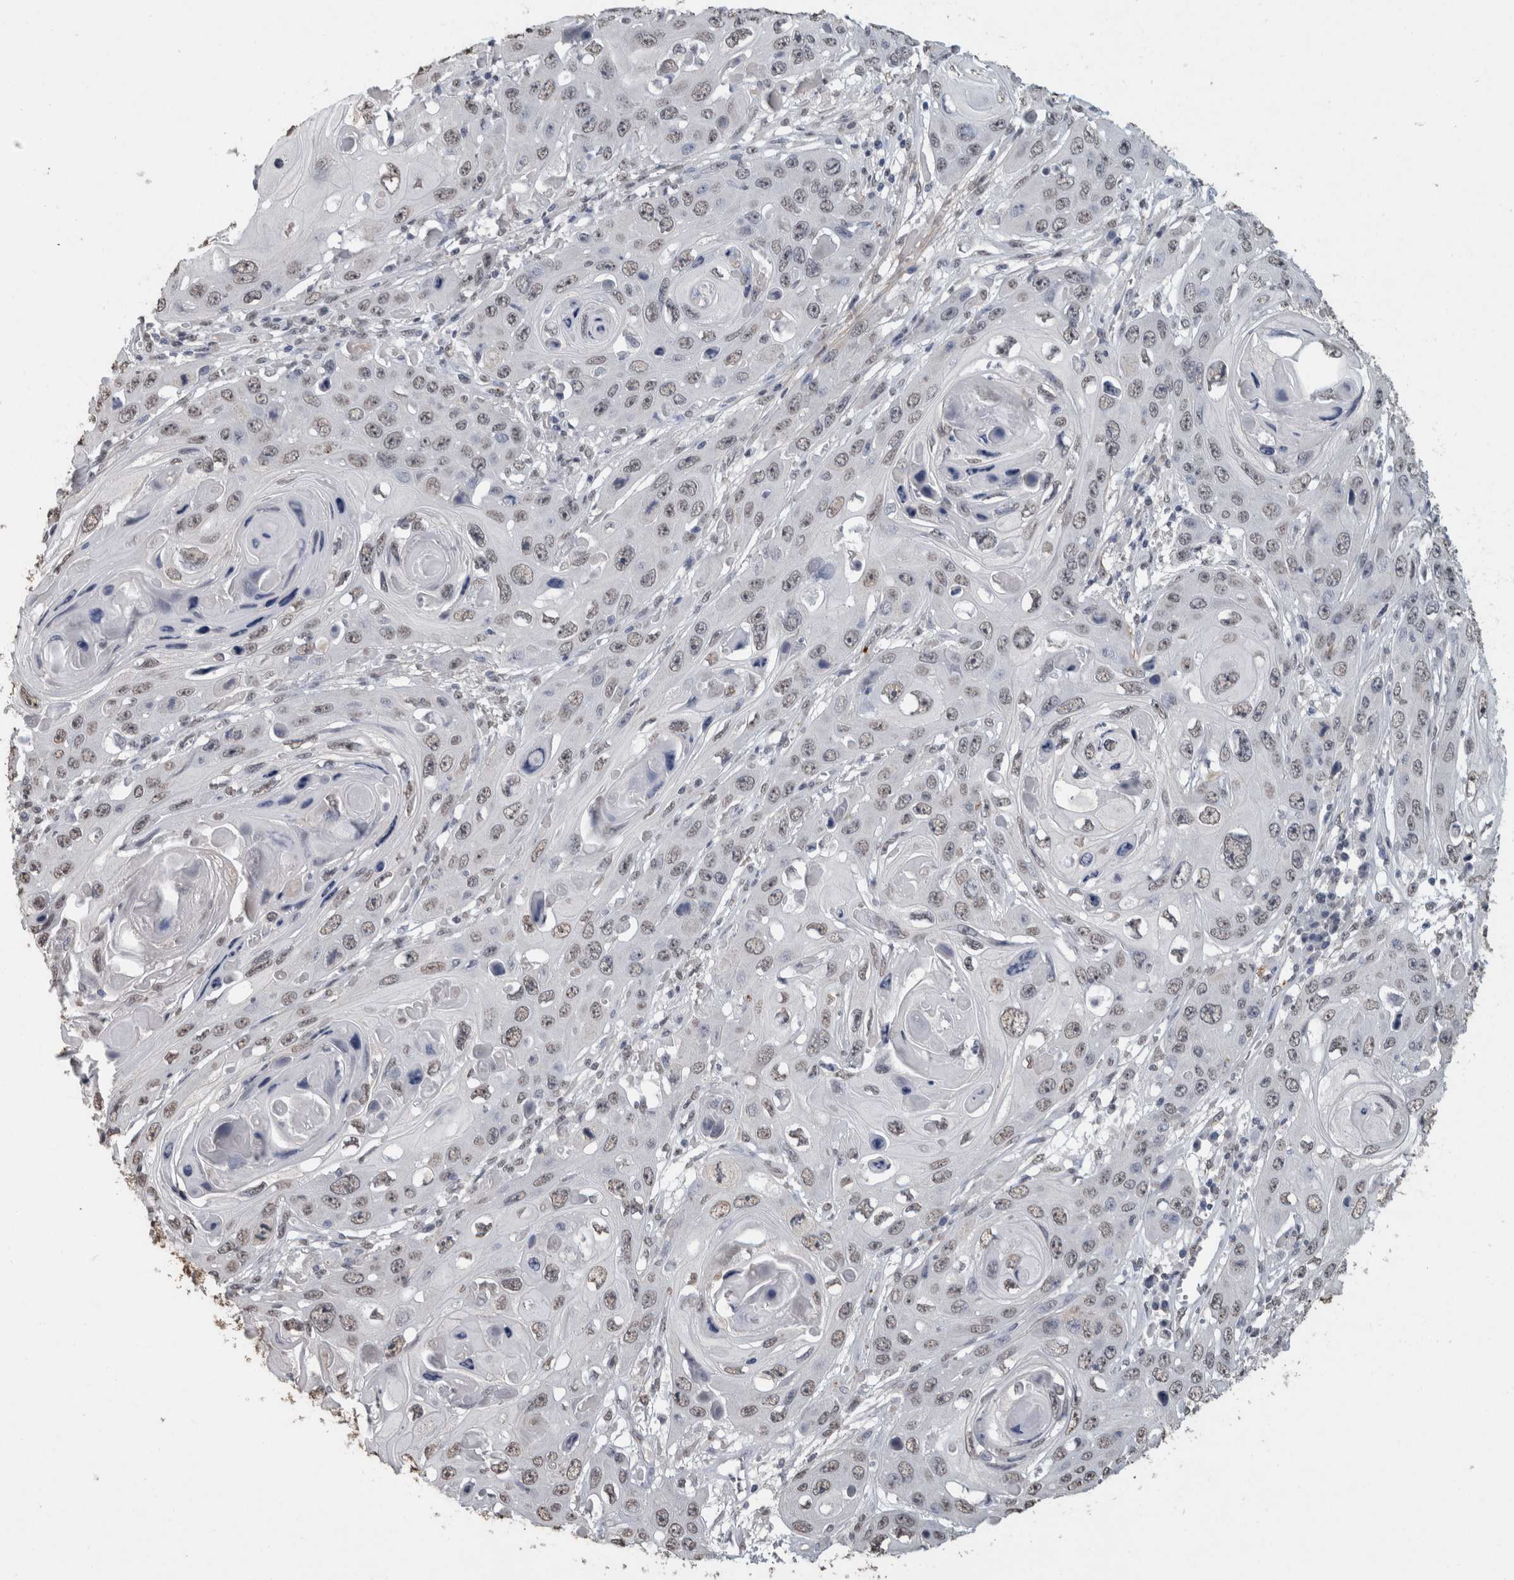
{"staining": {"intensity": "negative", "quantity": "none", "location": "none"}, "tissue": "skin cancer", "cell_type": "Tumor cells", "image_type": "cancer", "snomed": [{"axis": "morphology", "description": "Squamous cell carcinoma, NOS"}, {"axis": "topography", "description": "Skin"}], "caption": "Immunohistochemistry (IHC) image of skin cancer (squamous cell carcinoma) stained for a protein (brown), which displays no expression in tumor cells.", "gene": "LTBP1", "patient": {"sex": "male", "age": 55}}